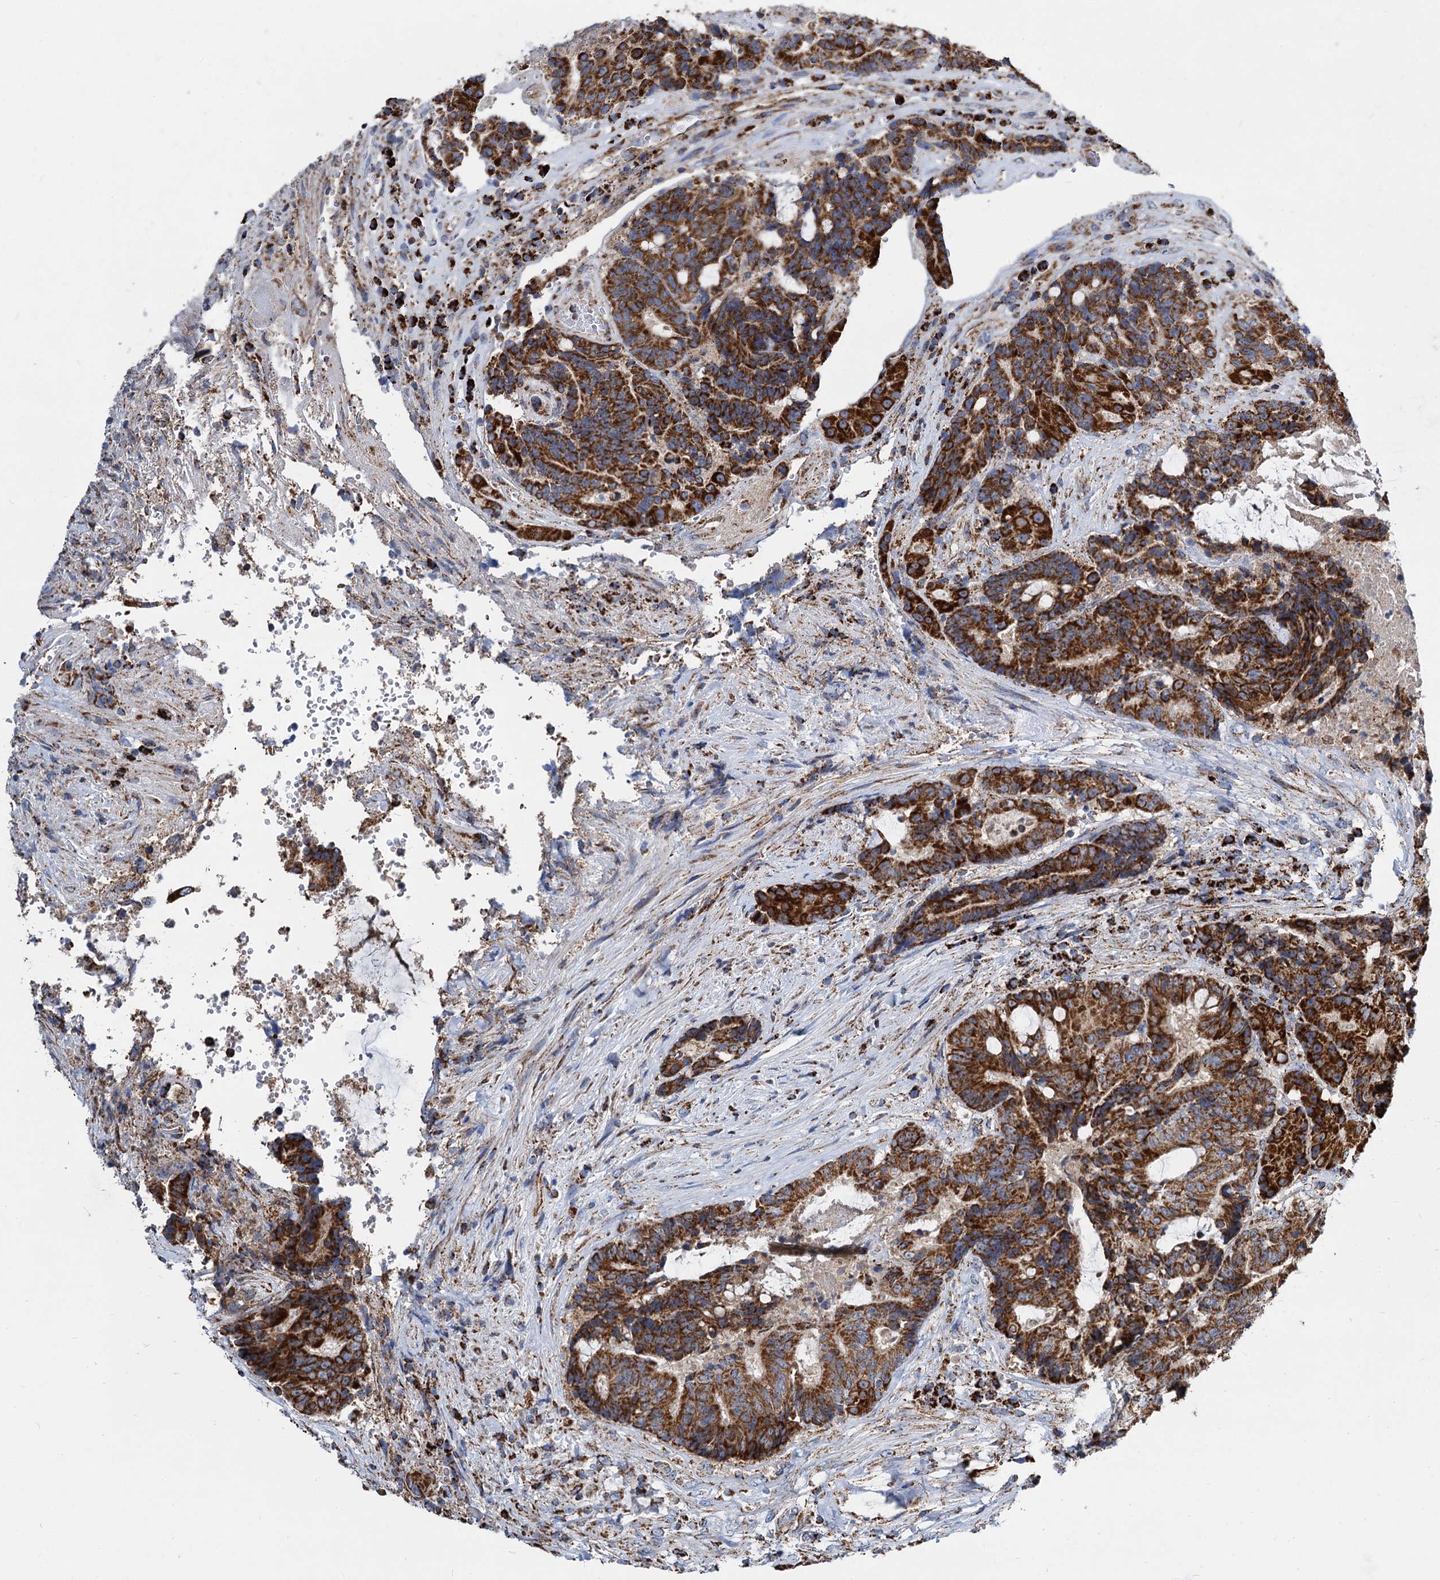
{"staining": {"intensity": "strong", "quantity": ">75%", "location": "cytoplasmic/membranous"}, "tissue": "colorectal cancer", "cell_type": "Tumor cells", "image_type": "cancer", "snomed": [{"axis": "morphology", "description": "Adenocarcinoma, NOS"}, {"axis": "topography", "description": "Rectum"}], "caption": "Protein expression analysis of colorectal adenocarcinoma displays strong cytoplasmic/membranous expression in approximately >75% of tumor cells.", "gene": "TIMM10", "patient": {"sex": "male", "age": 69}}